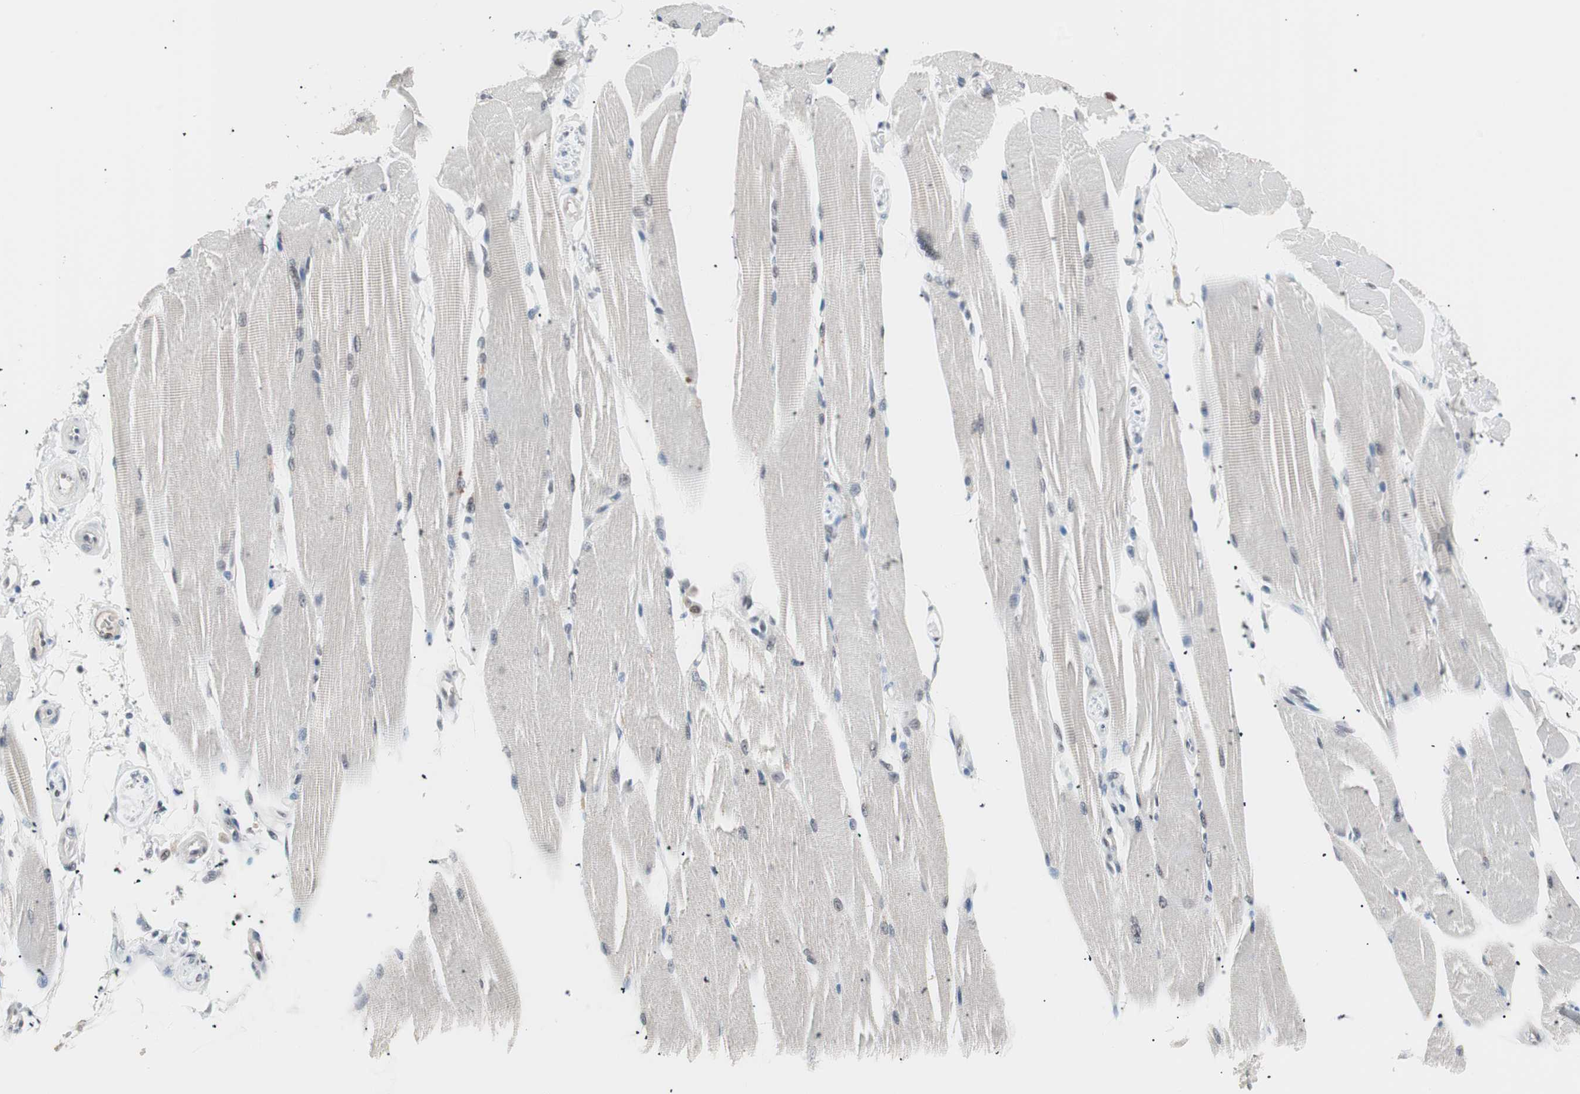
{"staining": {"intensity": "moderate", "quantity": "25%-75%", "location": "nuclear"}, "tissue": "skeletal muscle", "cell_type": "Myocytes", "image_type": "normal", "snomed": [{"axis": "morphology", "description": "Normal tissue, NOS"}, {"axis": "topography", "description": "Skeletal muscle"}, {"axis": "topography", "description": "Peripheral nerve tissue"}], "caption": "This micrograph exhibits unremarkable skeletal muscle stained with immunohistochemistry (IHC) to label a protein in brown. The nuclear of myocytes show moderate positivity for the protein. Nuclei are counter-stained blue.", "gene": "LIG3", "patient": {"sex": "female", "age": 84}}